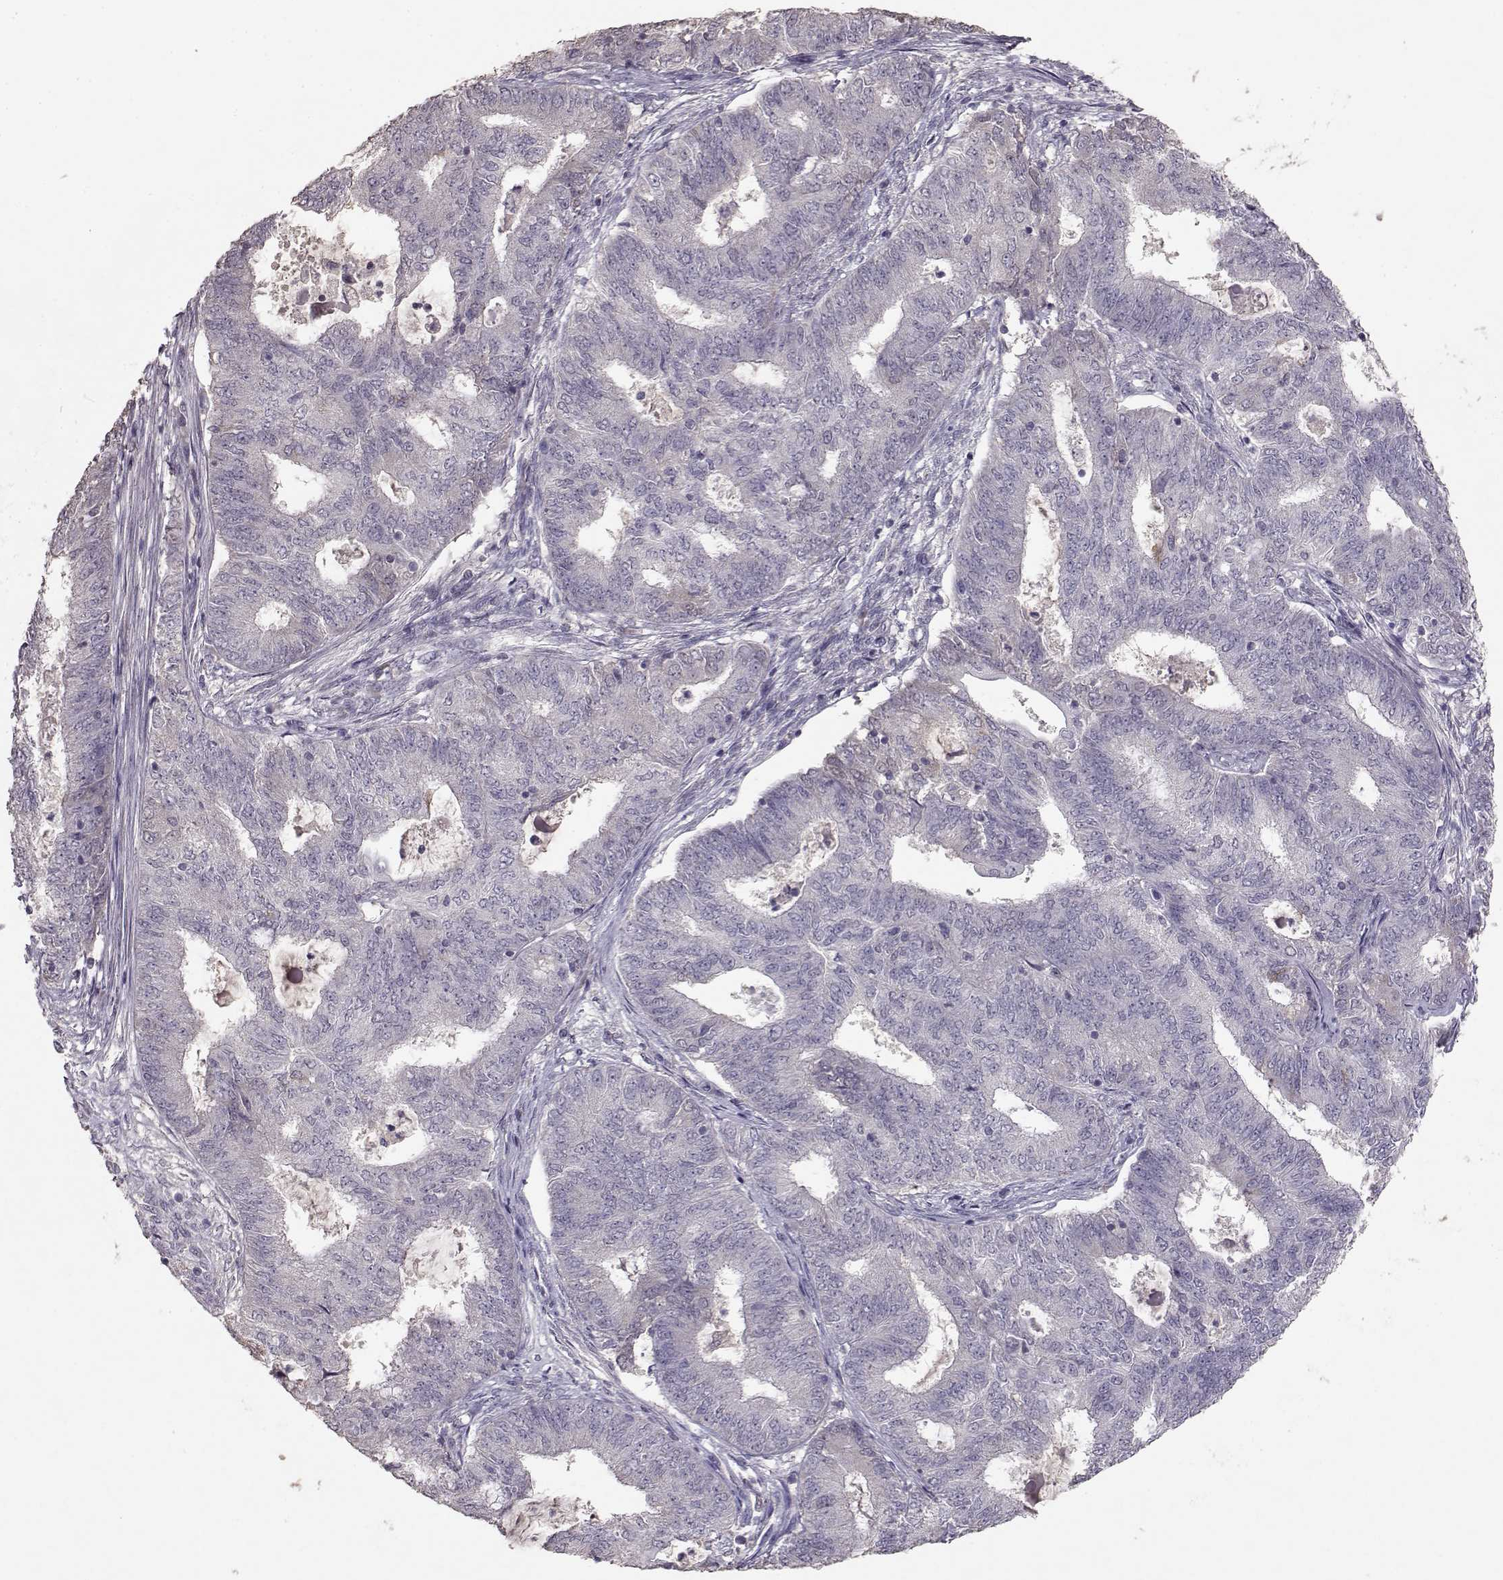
{"staining": {"intensity": "negative", "quantity": "none", "location": "none"}, "tissue": "endometrial cancer", "cell_type": "Tumor cells", "image_type": "cancer", "snomed": [{"axis": "morphology", "description": "Adenocarcinoma, NOS"}, {"axis": "topography", "description": "Endometrium"}], "caption": "Micrograph shows no protein positivity in tumor cells of endometrial cancer tissue.", "gene": "PMCH", "patient": {"sex": "female", "age": 62}}